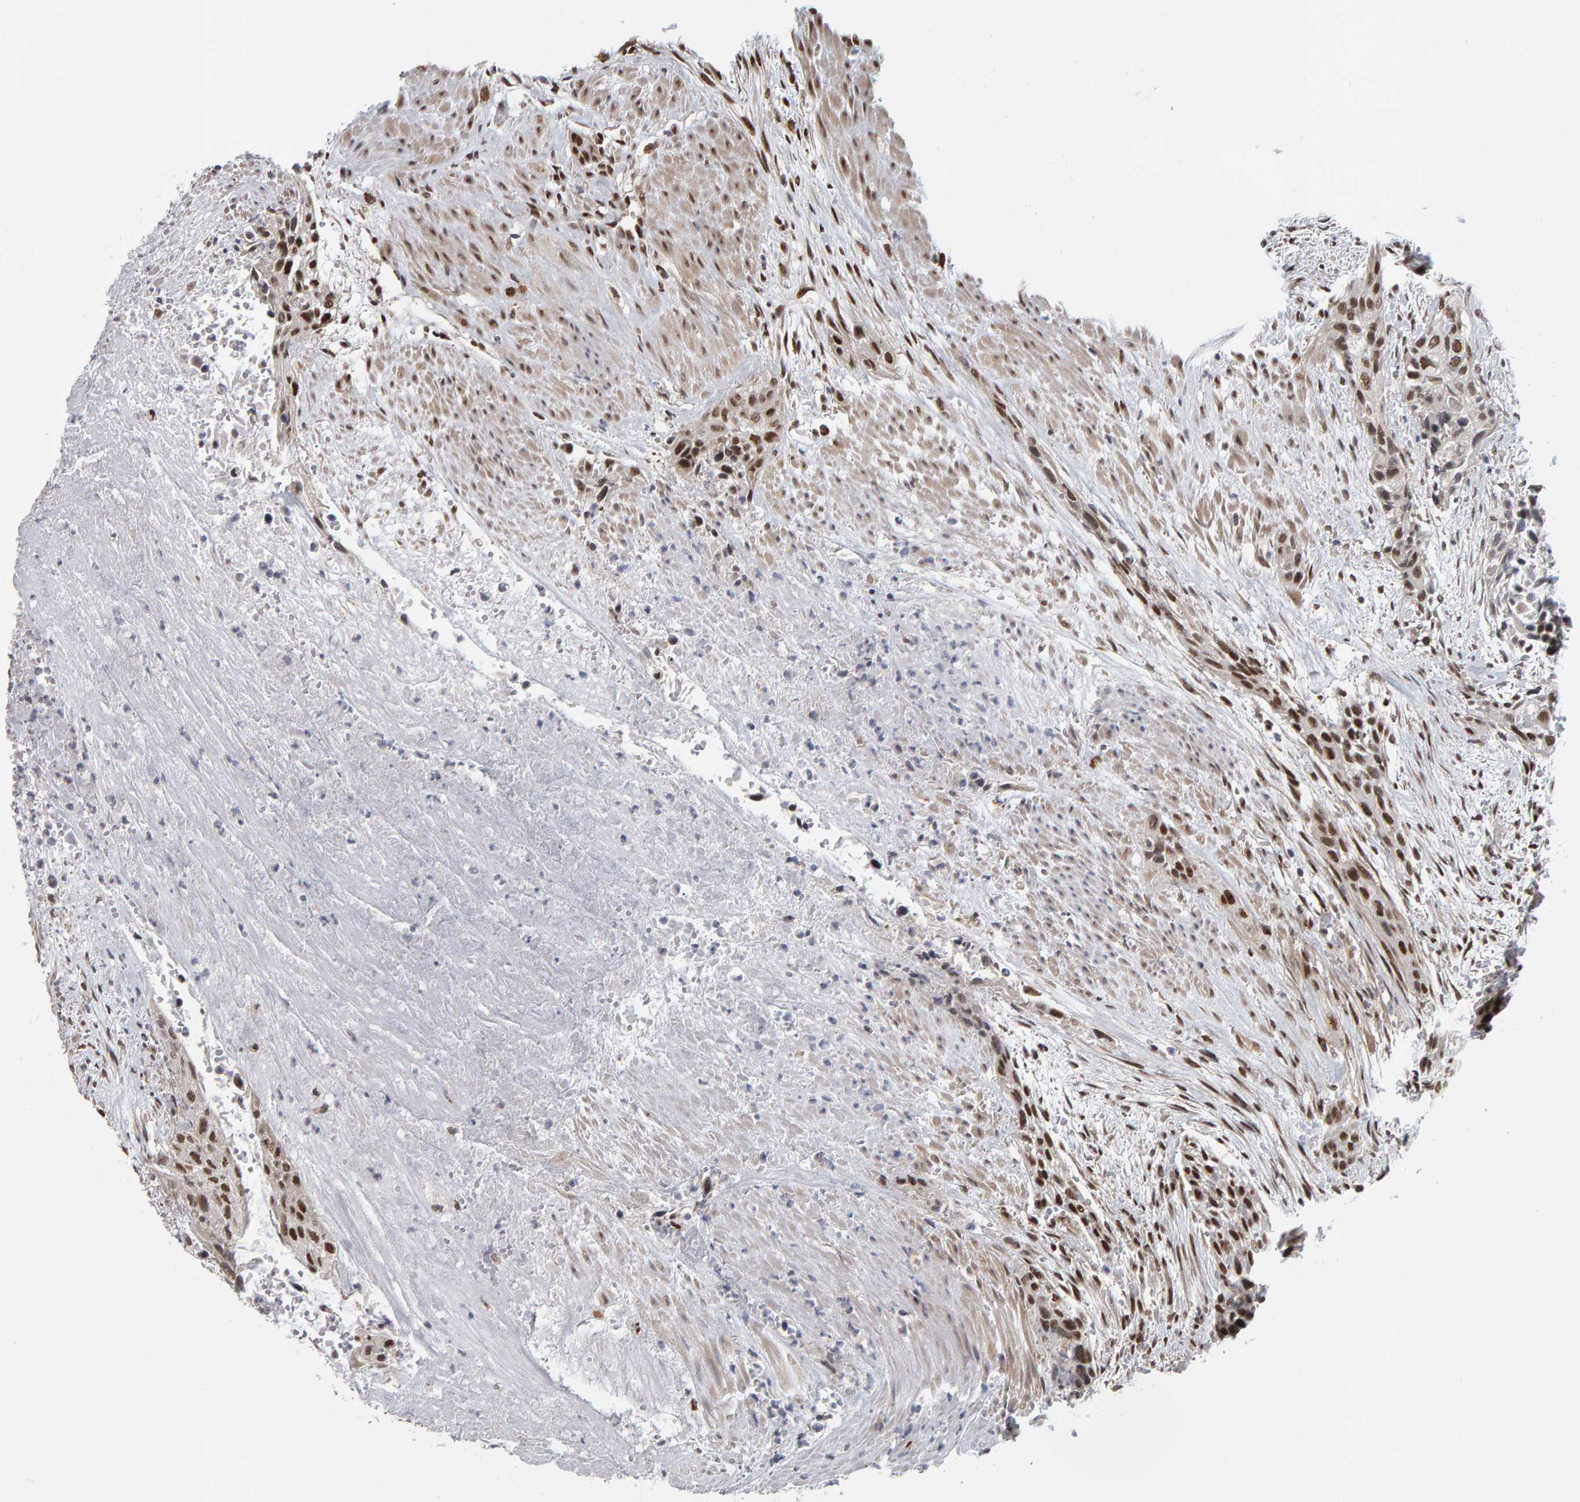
{"staining": {"intensity": "strong", "quantity": ">75%", "location": "nuclear"}, "tissue": "urothelial cancer", "cell_type": "Tumor cells", "image_type": "cancer", "snomed": [{"axis": "morphology", "description": "Urothelial carcinoma, High grade"}, {"axis": "topography", "description": "Urinary bladder"}], "caption": "Immunohistochemistry of human urothelial cancer displays high levels of strong nuclear expression in approximately >75% of tumor cells. Nuclei are stained in blue.", "gene": "ATF7IP", "patient": {"sex": "male", "age": 35}}